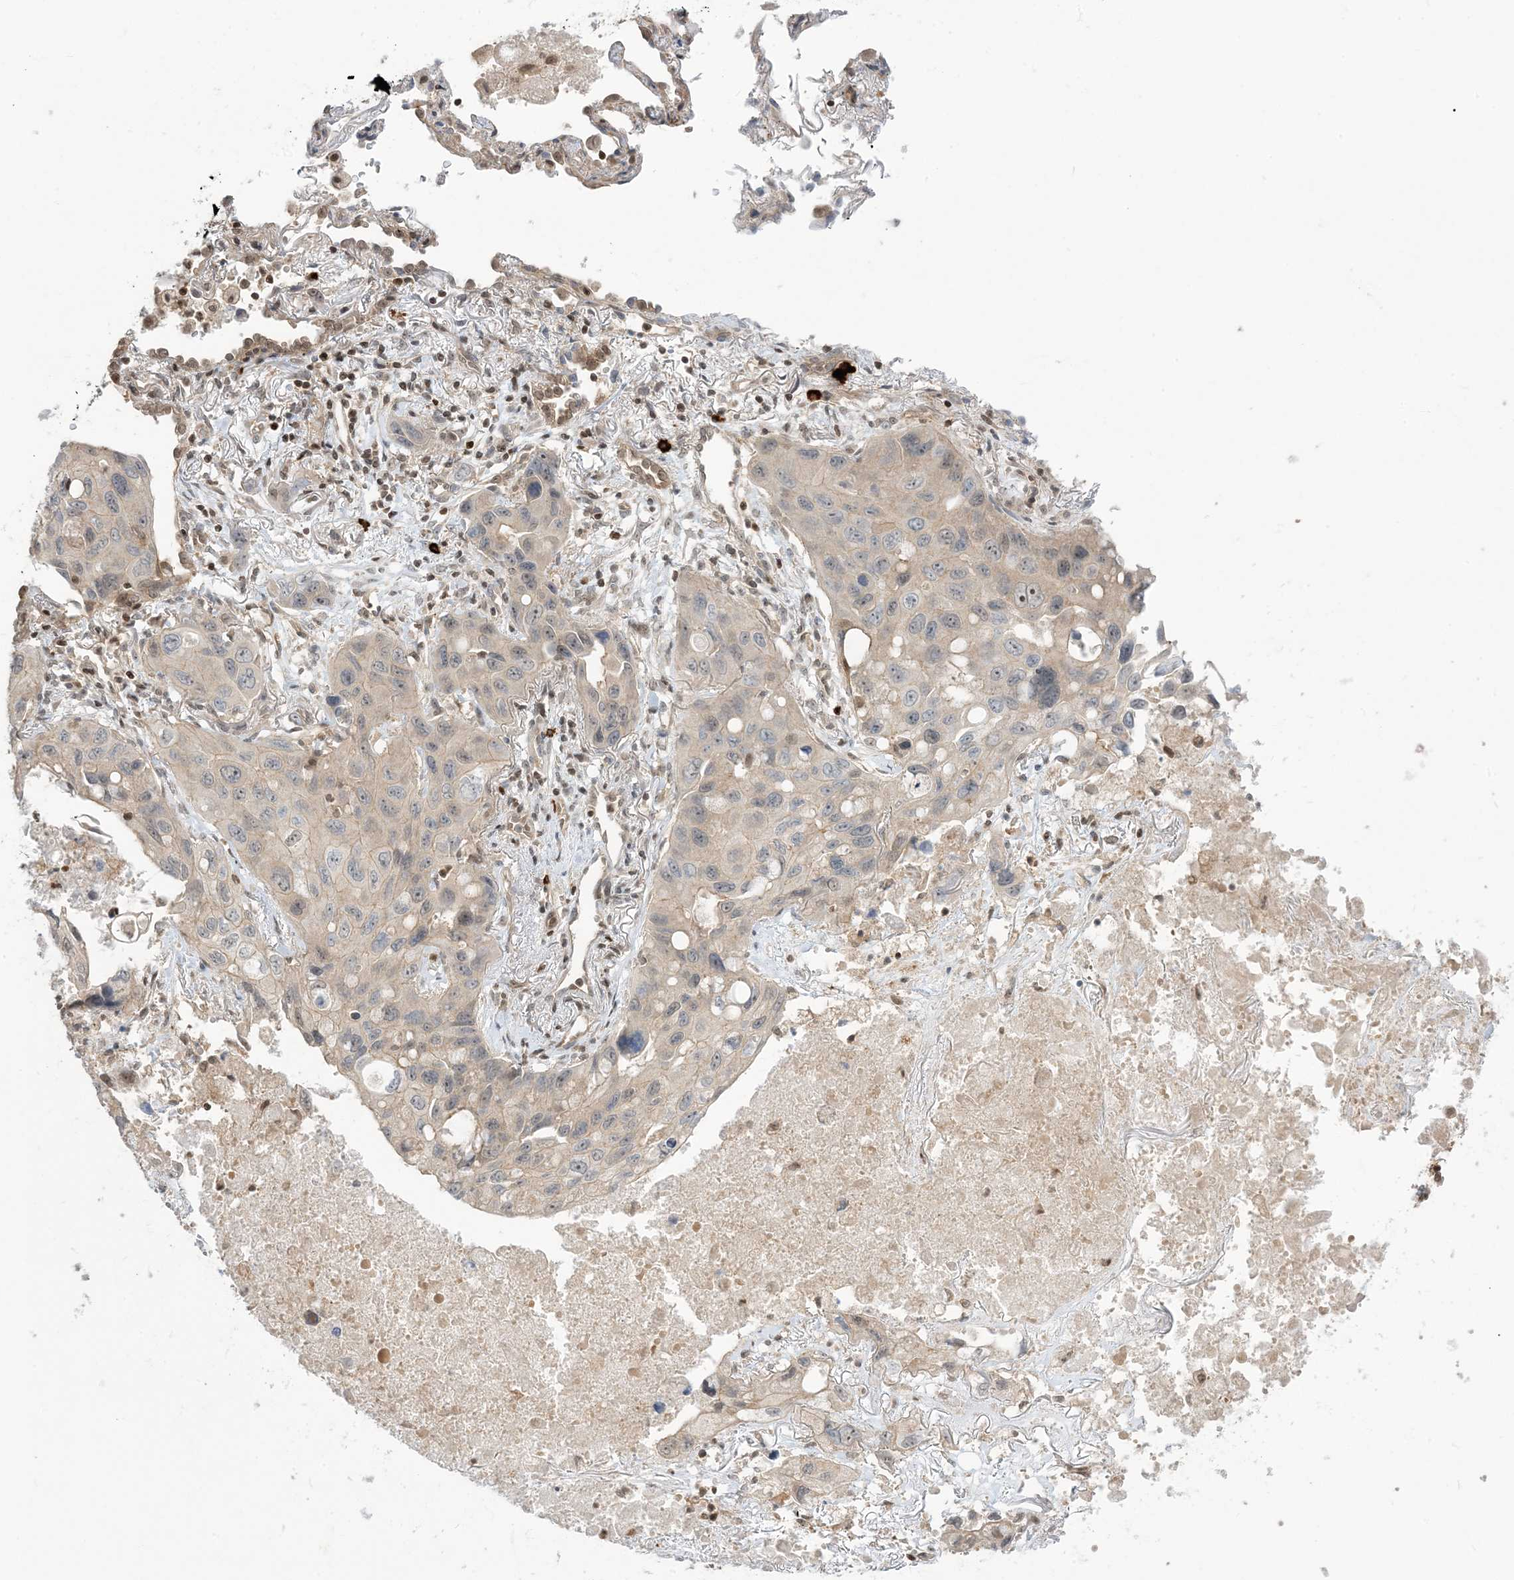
{"staining": {"intensity": "negative", "quantity": "none", "location": "none"}, "tissue": "lung cancer", "cell_type": "Tumor cells", "image_type": "cancer", "snomed": [{"axis": "morphology", "description": "Squamous cell carcinoma, NOS"}, {"axis": "topography", "description": "Lung"}], "caption": "Immunohistochemistry image of neoplastic tissue: human squamous cell carcinoma (lung) stained with DAB (3,3'-diaminobenzidine) demonstrates no significant protein staining in tumor cells.", "gene": "PPP1R7", "patient": {"sex": "female", "age": 73}}